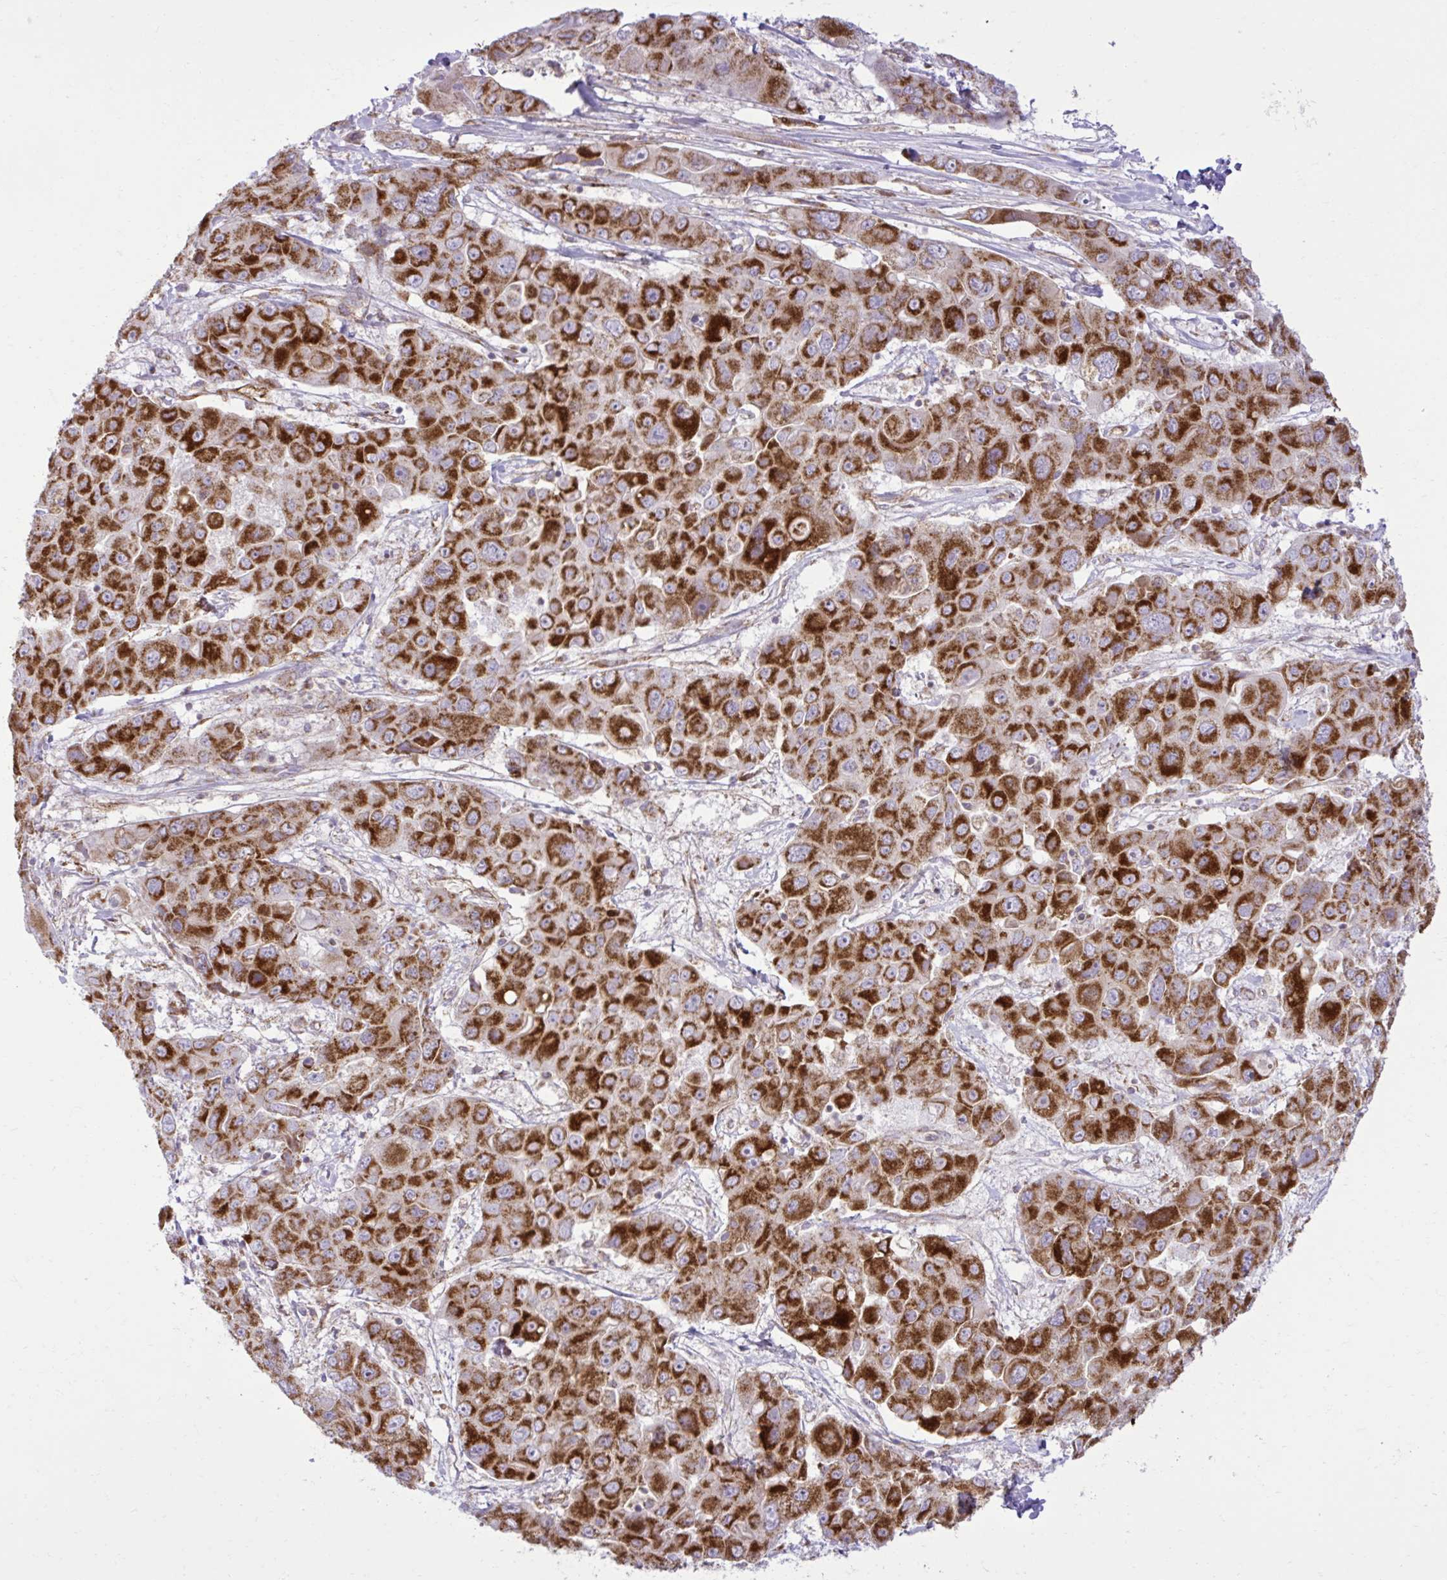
{"staining": {"intensity": "strong", "quantity": ">75%", "location": "cytoplasmic/membranous"}, "tissue": "liver cancer", "cell_type": "Tumor cells", "image_type": "cancer", "snomed": [{"axis": "morphology", "description": "Cholangiocarcinoma"}, {"axis": "topography", "description": "Liver"}], "caption": "Human cholangiocarcinoma (liver) stained for a protein (brown) reveals strong cytoplasmic/membranous positive expression in about >75% of tumor cells.", "gene": "LIMS1", "patient": {"sex": "male", "age": 67}}